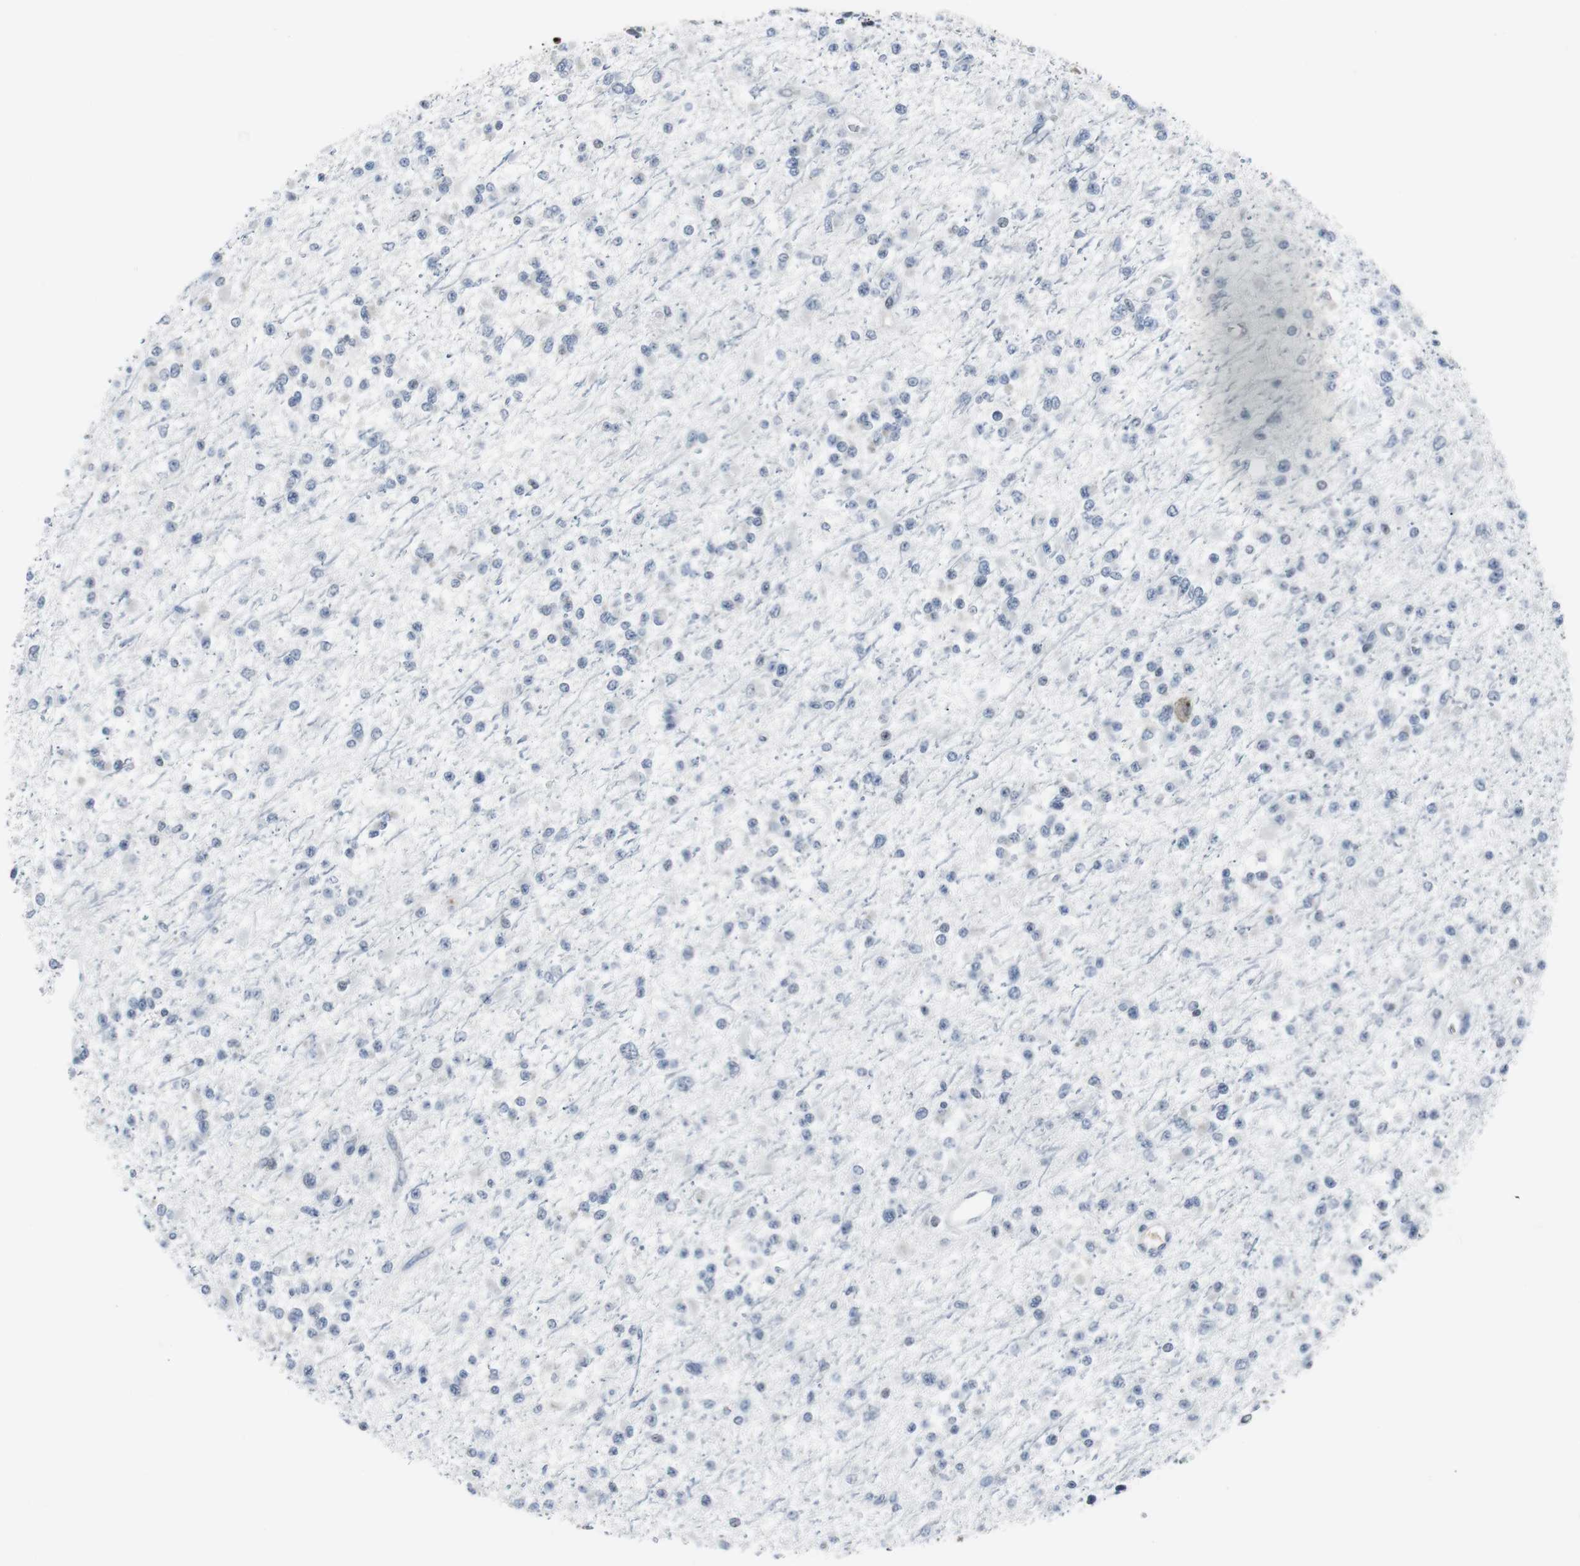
{"staining": {"intensity": "negative", "quantity": "none", "location": "none"}, "tissue": "glioma", "cell_type": "Tumor cells", "image_type": "cancer", "snomed": [{"axis": "morphology", "description": "Glioma, malignant, Low grade"}, {"axis": "topography", "description": "Brain"}], "caption": "This is an IHC image of glioma. There is no staining in tumor cells.", "gene": "DOK1", "patient": {"sex": "female", "age": 22}}